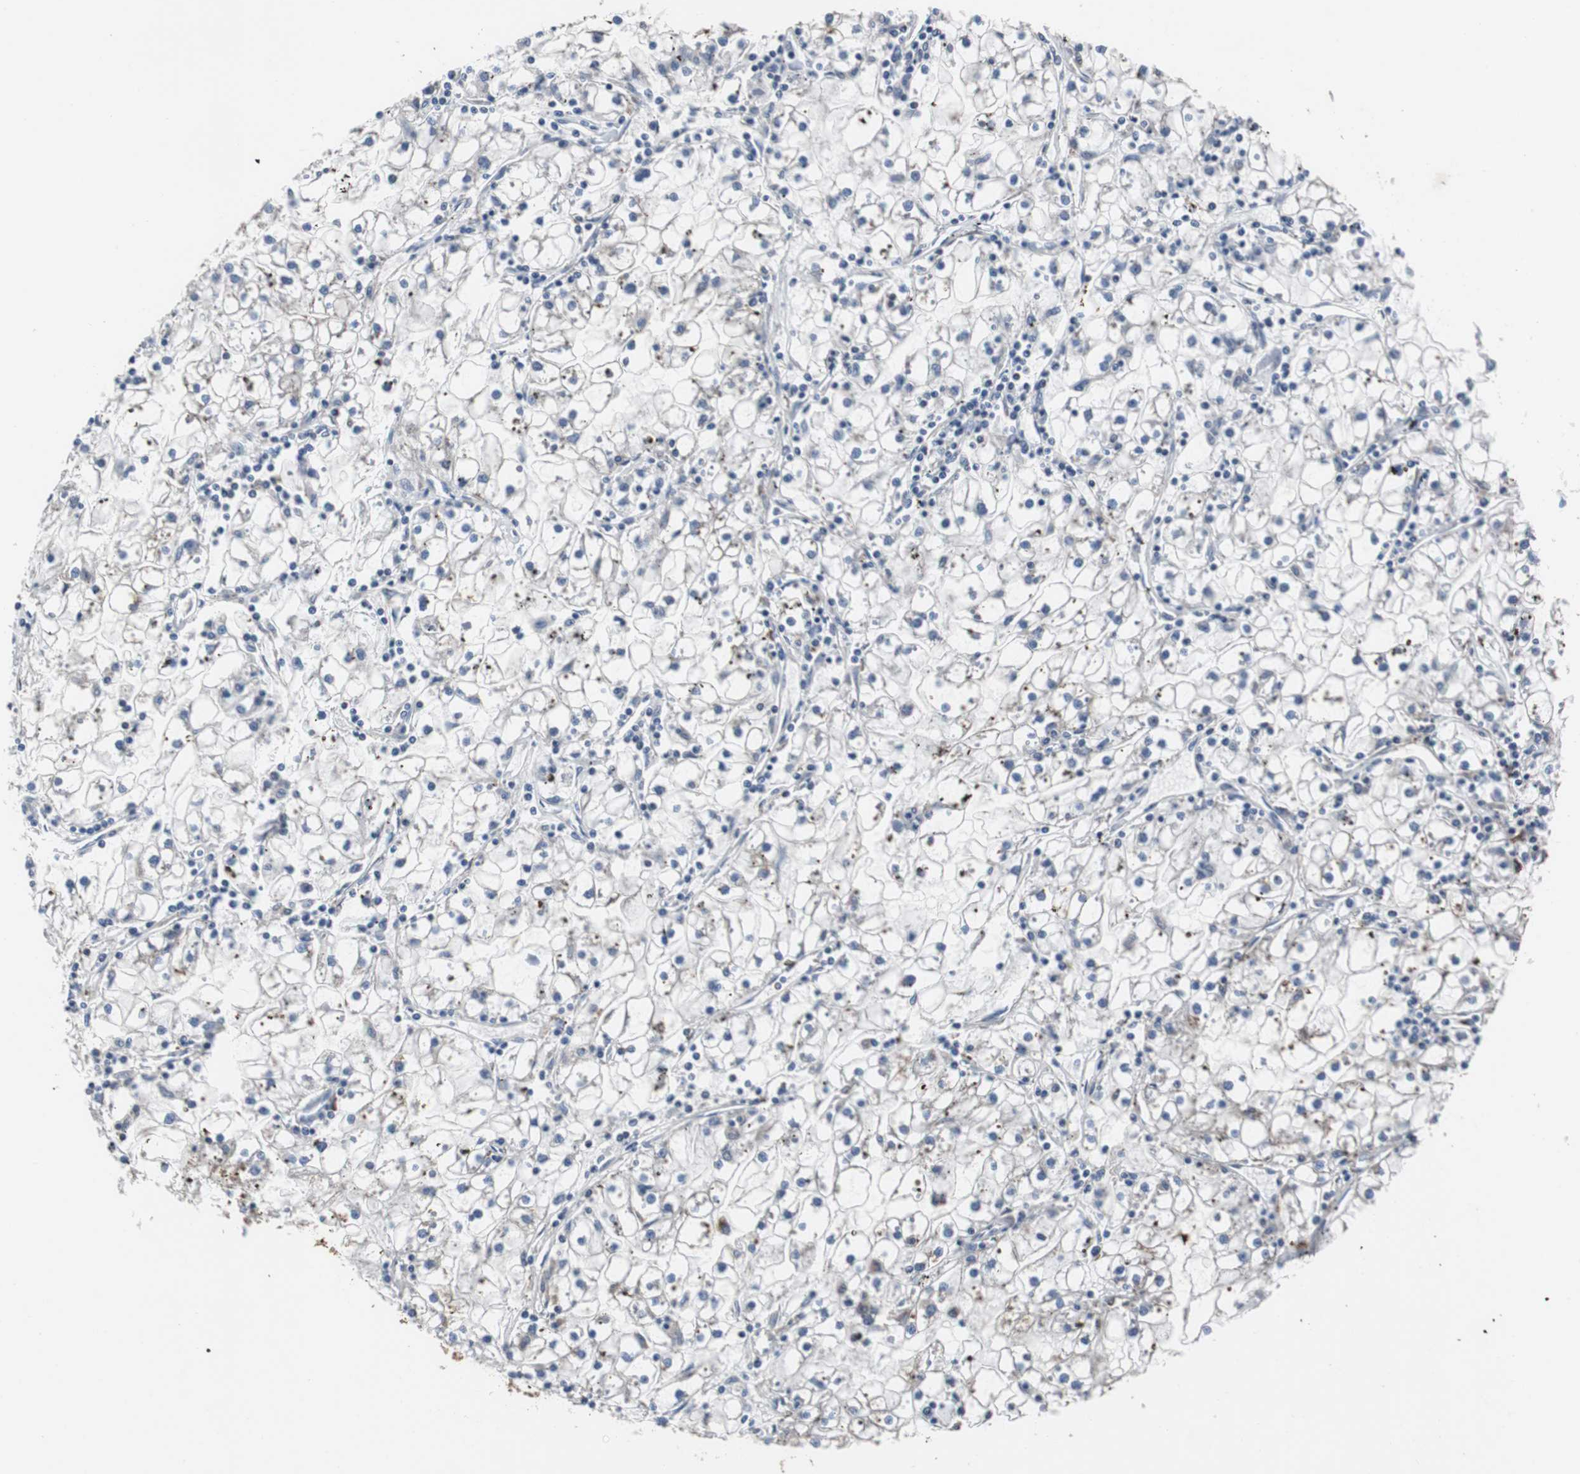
{"staining": {"intensity": "moderate", "quantity": "<25%", "location": "cytoplasmic/membranous"}, "tissue": "renal cancer", "cell_type": "Tumor cells", "image_type": "cancer", "snomed": [{"axis": "morphology", "description": "Adenocarcinoma, NOS"}, {"axis": "topography", "description": "Kidney"}], "caption": "Brown immunohistochemical staining in renal cancer (adenocarcinoma) reveals moderate cytoplasmic/membranous positivity in approximately <25% of tumor cells.", "gene": "USP10", "patient": {"sex": "male", "age": 56}}